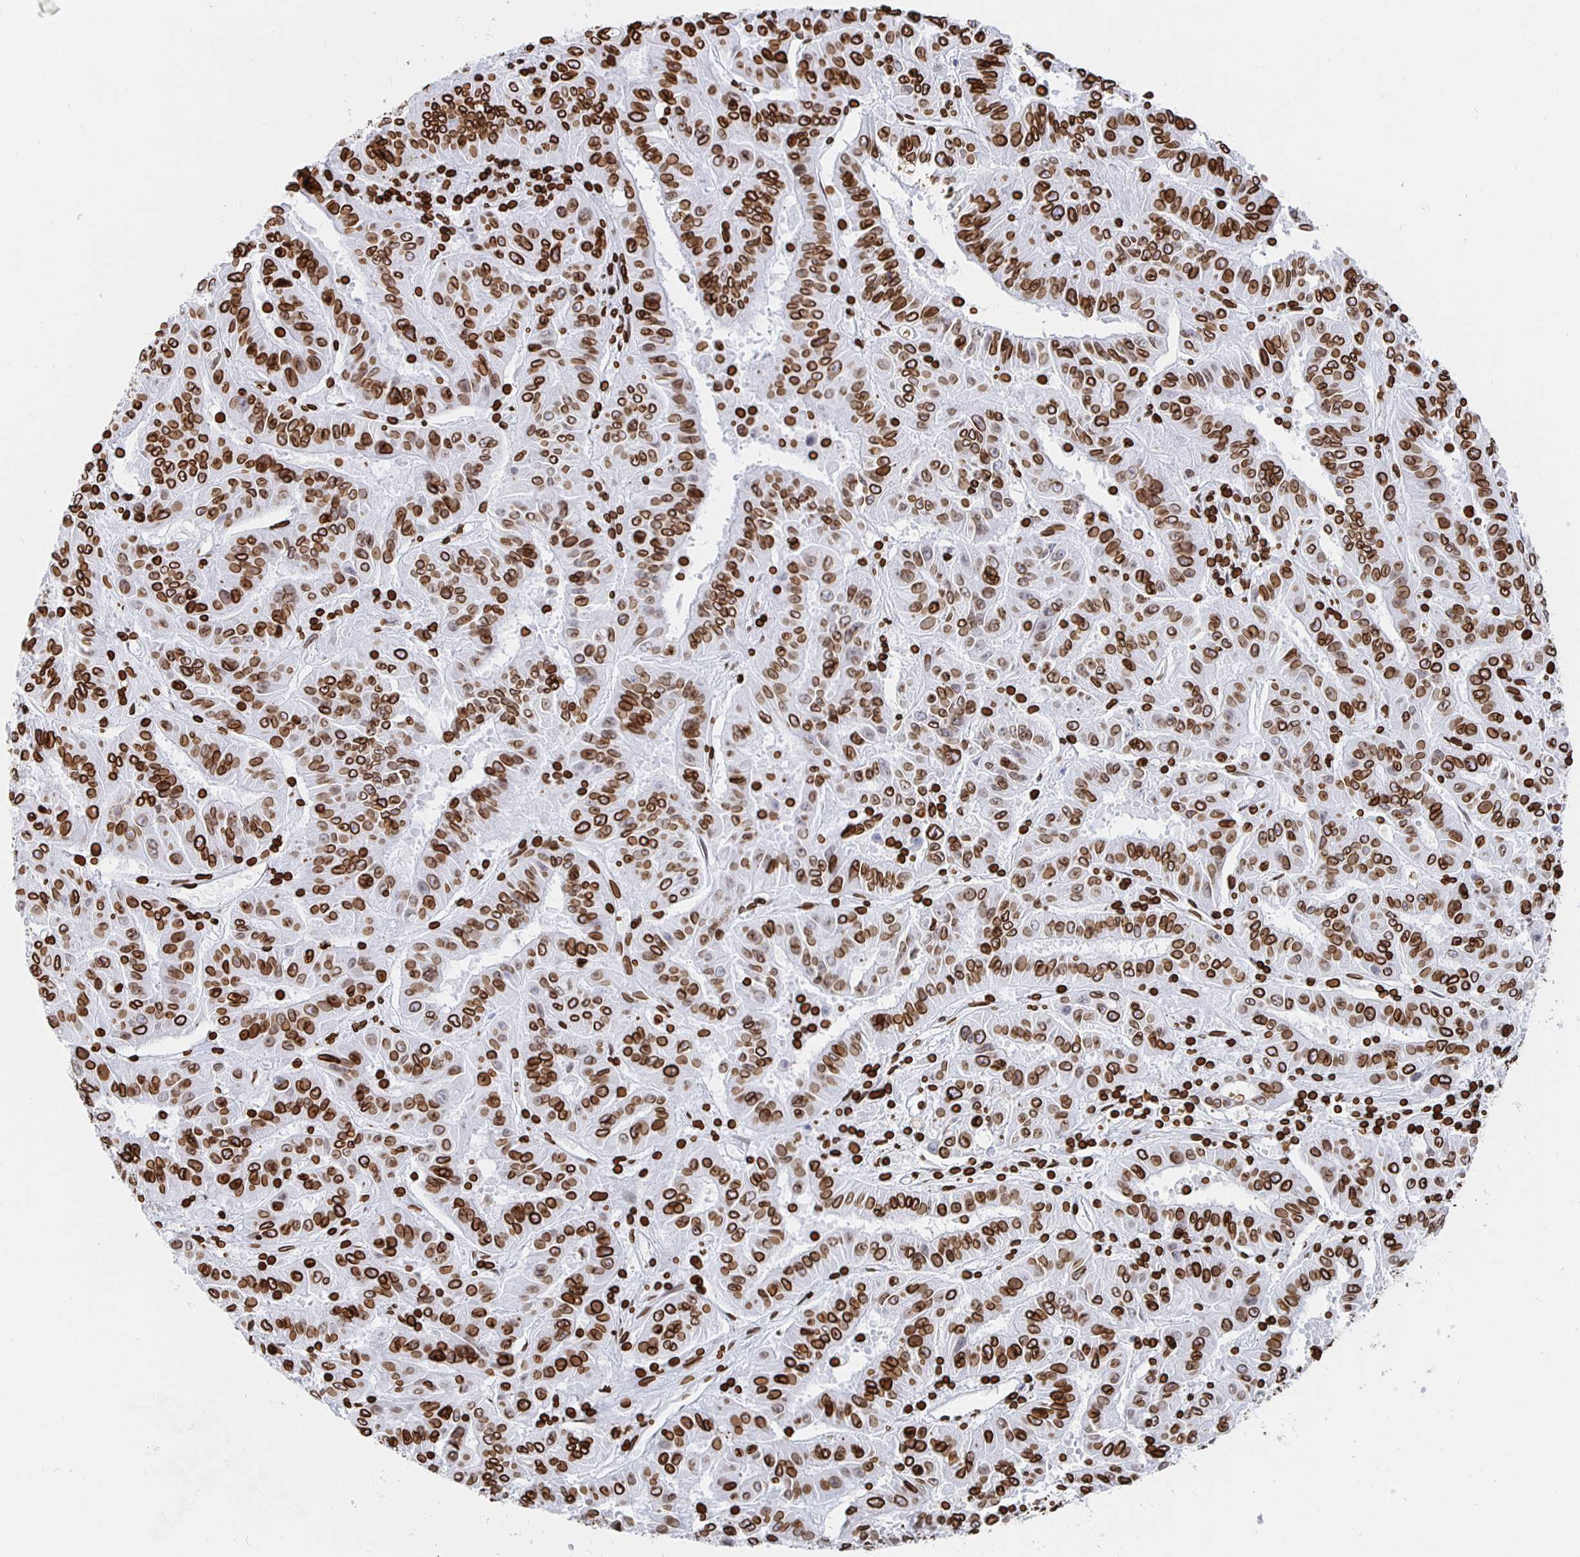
{"staining": {"intensity": "strong", "quantity": ">75%", "location": "cytoplasmic/membranous,nuclear"}, "tissue": "pancreatic cancer", "cell_type": "Tumor cells", "image_type": "cancer", "snomed": [{"axis": "morphology", "description": "Adenocarcinoma, NOS"}, {"axis": "topography", "description": "Pancreas"}], "caption": "DAB immunohistochemical staining of human pancreatic cancer (adenocarcinoma) demonstrates strong cytoplasmic/membranous and nuclear protein staining in approximately >75% of tumor cells. (DAB IHC with brightfield microscopy, high magnification).", "gene": "LMNB1", "patient": {"sex": "male", "age": 63}}